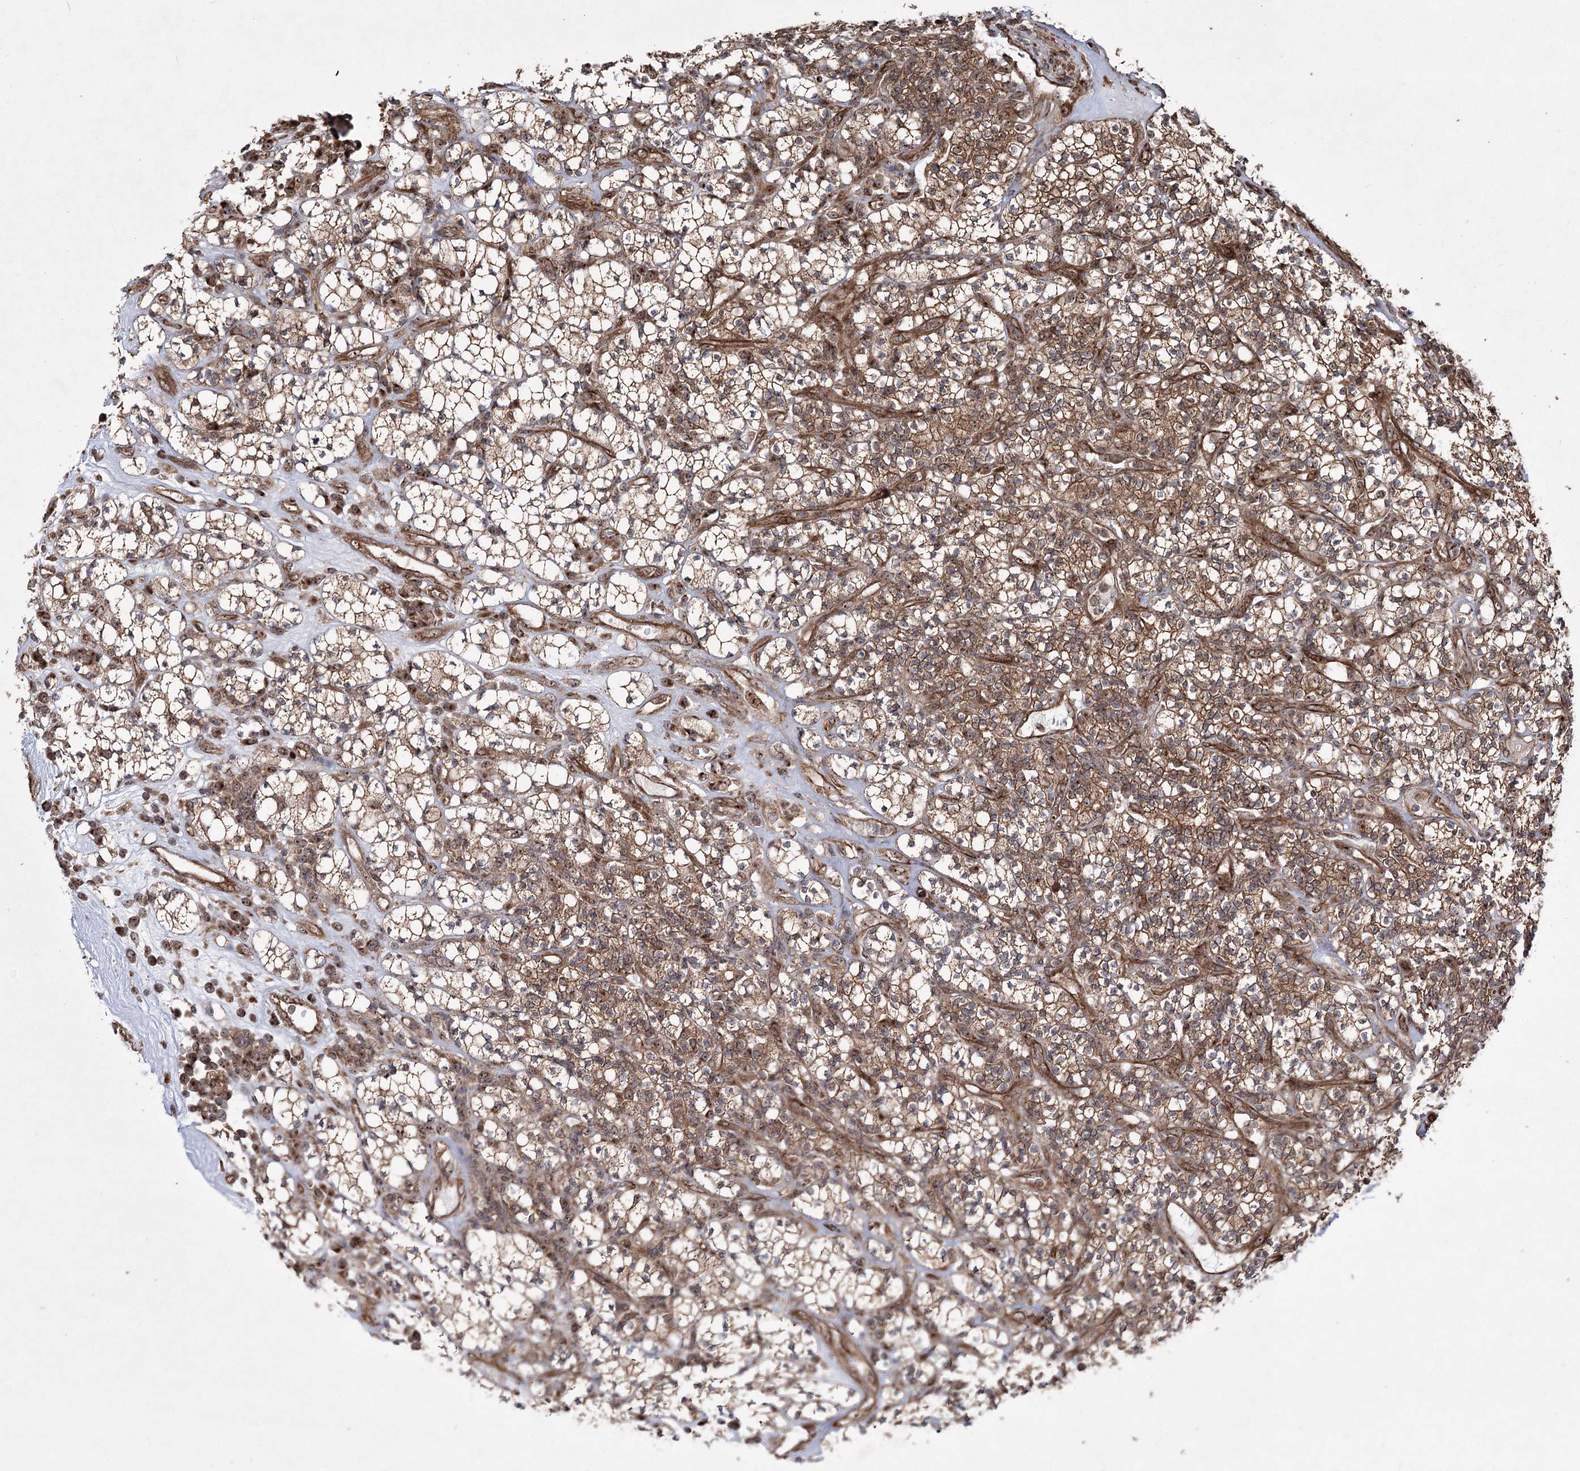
{"staining": {"intensity": "moderate", "quantity": ">75%", "location": "cytoplasmic/membranous,nuclear"}, "tissue": "renal cancer", "cell_type": "Tumor cells", "image_type": "cancer", "snomed": [{"axis": "morphology", "description": "Adenocarcinoma, NOS"}, {"axis": "topography", "description": "Kidney"}], "caption": "IHC of human adenocarcinoma (renal) demonstrates medium levels of moderate cytoplasmic/membranous and nuclear positivity in about >75% of tumor cells.", "gene": "SERINC5", "patient": {"sex": "male", "age": 77}}